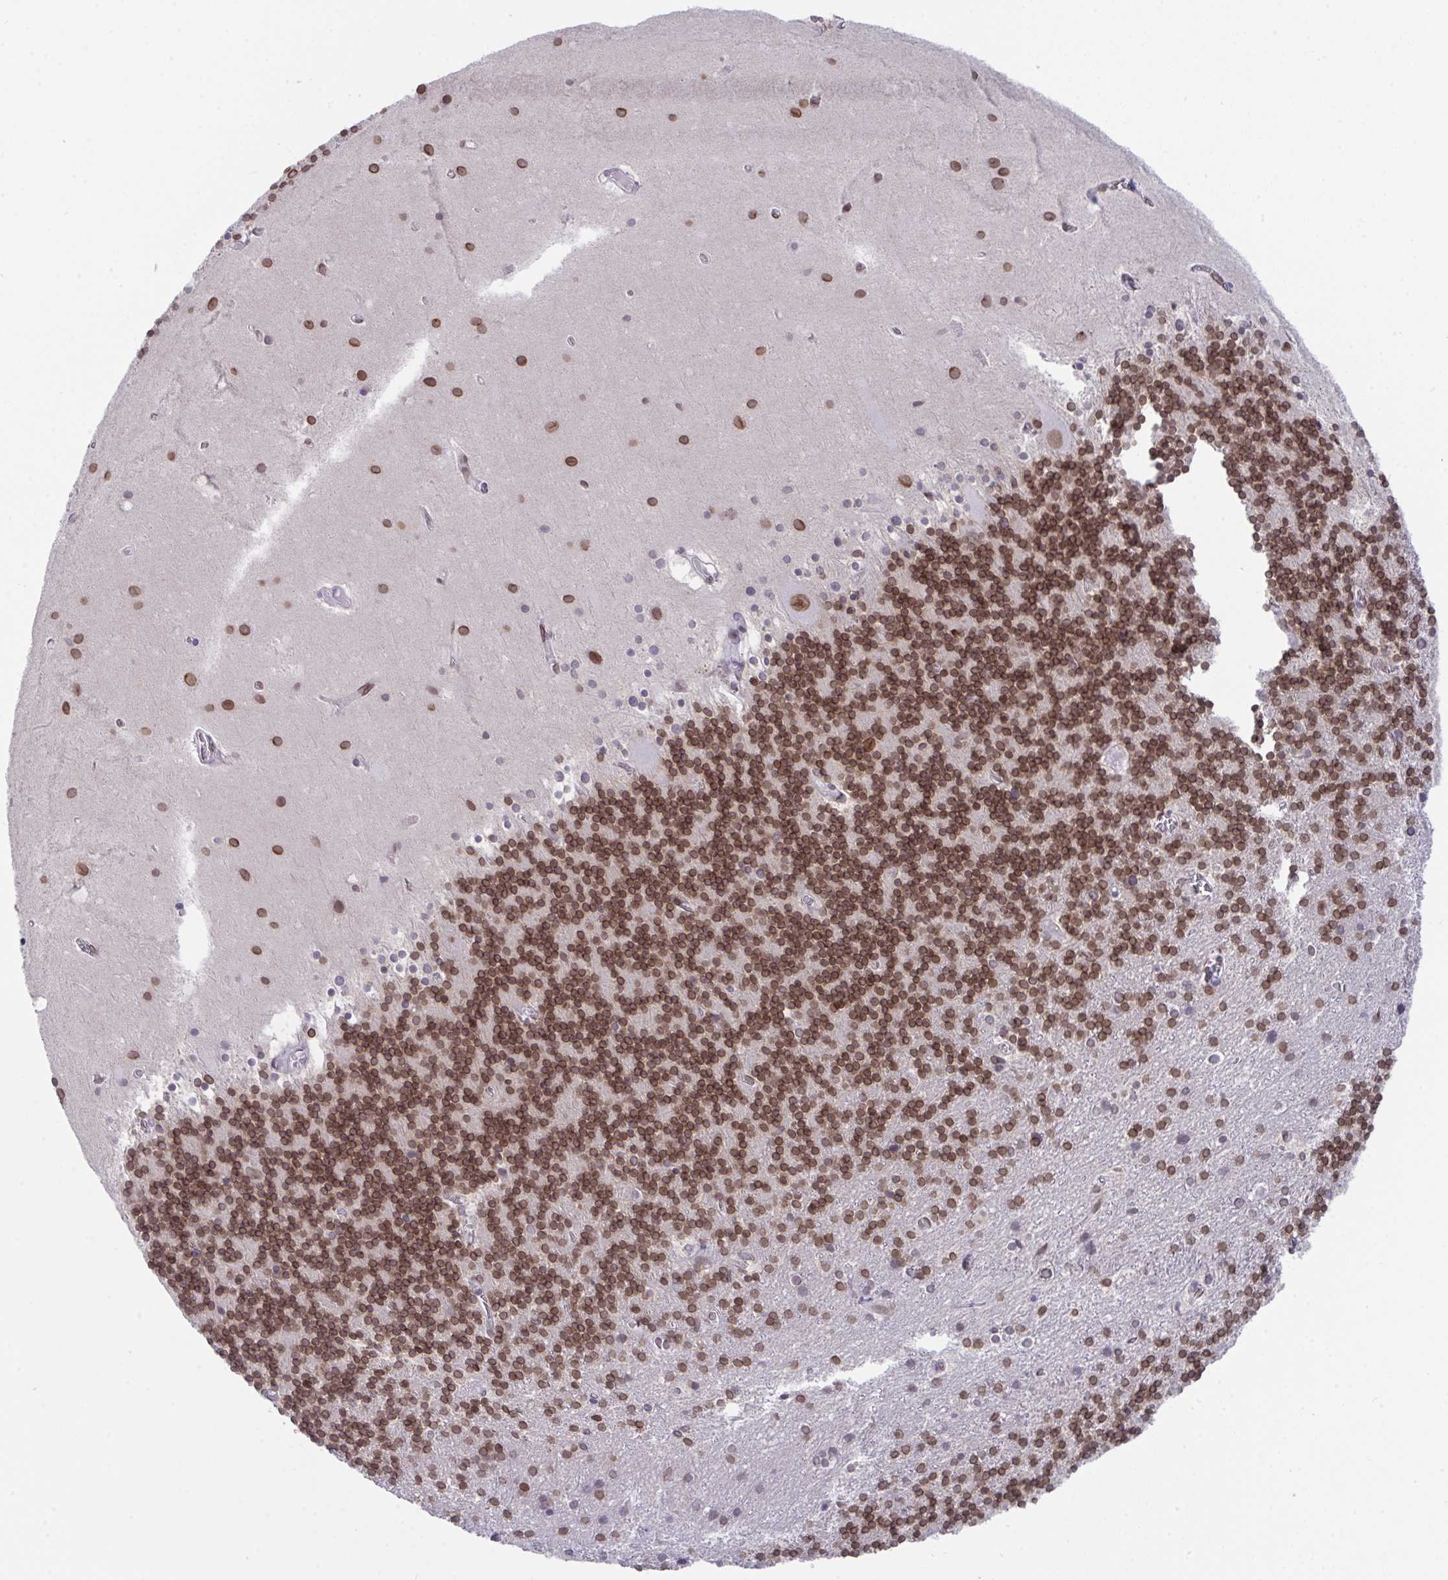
{"staining": {"intensity": "strong", "quantity": "25%-75%", "location": "cytoplasmic/membranous,nuclear"}, "tissue": "cerebellum", "cell_type": "Cells in granular layer", "image_type": "normal", "snomed": [{"axis": "morphology", "description": "Normal tissue, NOS"}, {"axis": "topography", "description": "Cerebellum"}], "caption": "Benign cerebellum was stained to show a protein in brown. There is high levels of strong cytoplasmic/membranous,nuclear expression in about 25%-75% of cells in granular layer. Ihc stains the protein in brown and the nuclei are stained blue.", "gene": "BMAL2", "patient": {"sex": "male", "age": 70}}